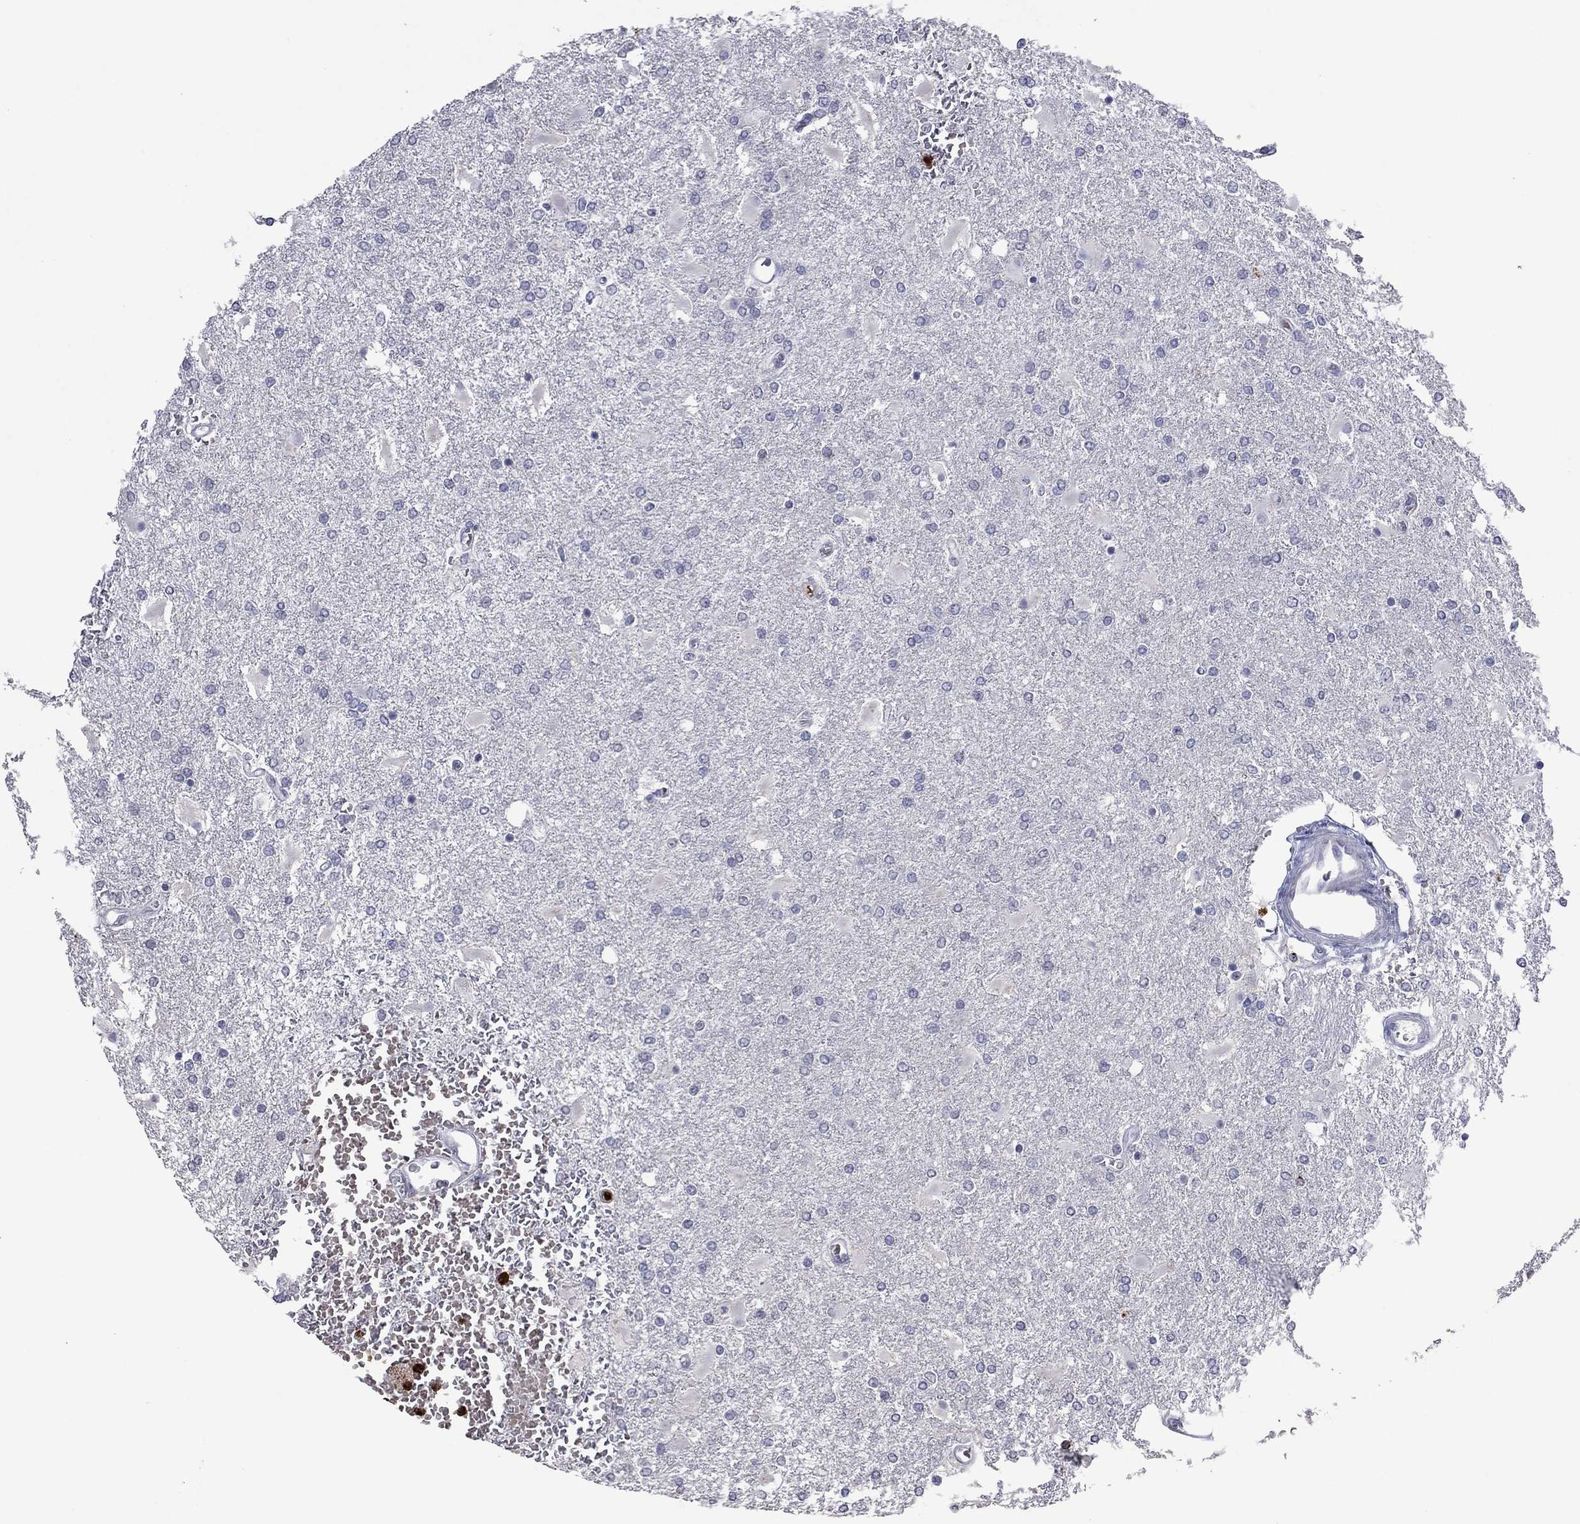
{"staining": {"intensity": "negative", "quantity": "none", "location": "none"}, "tissue": "glioma", "cell_type": "Tumor cells", "image_type": "cancer", "snomed": [{"axis": "morphology", "description": "Glioma, malignant, High grade"}, {"axis": "topography", "description": "Cerebral cortex"}], "caption": "This is an immunohistochemistry image of glioma. There is no staining in tumor cells.", "gene": "CCL5", "patient": {"sex": "male", "age": 79}}